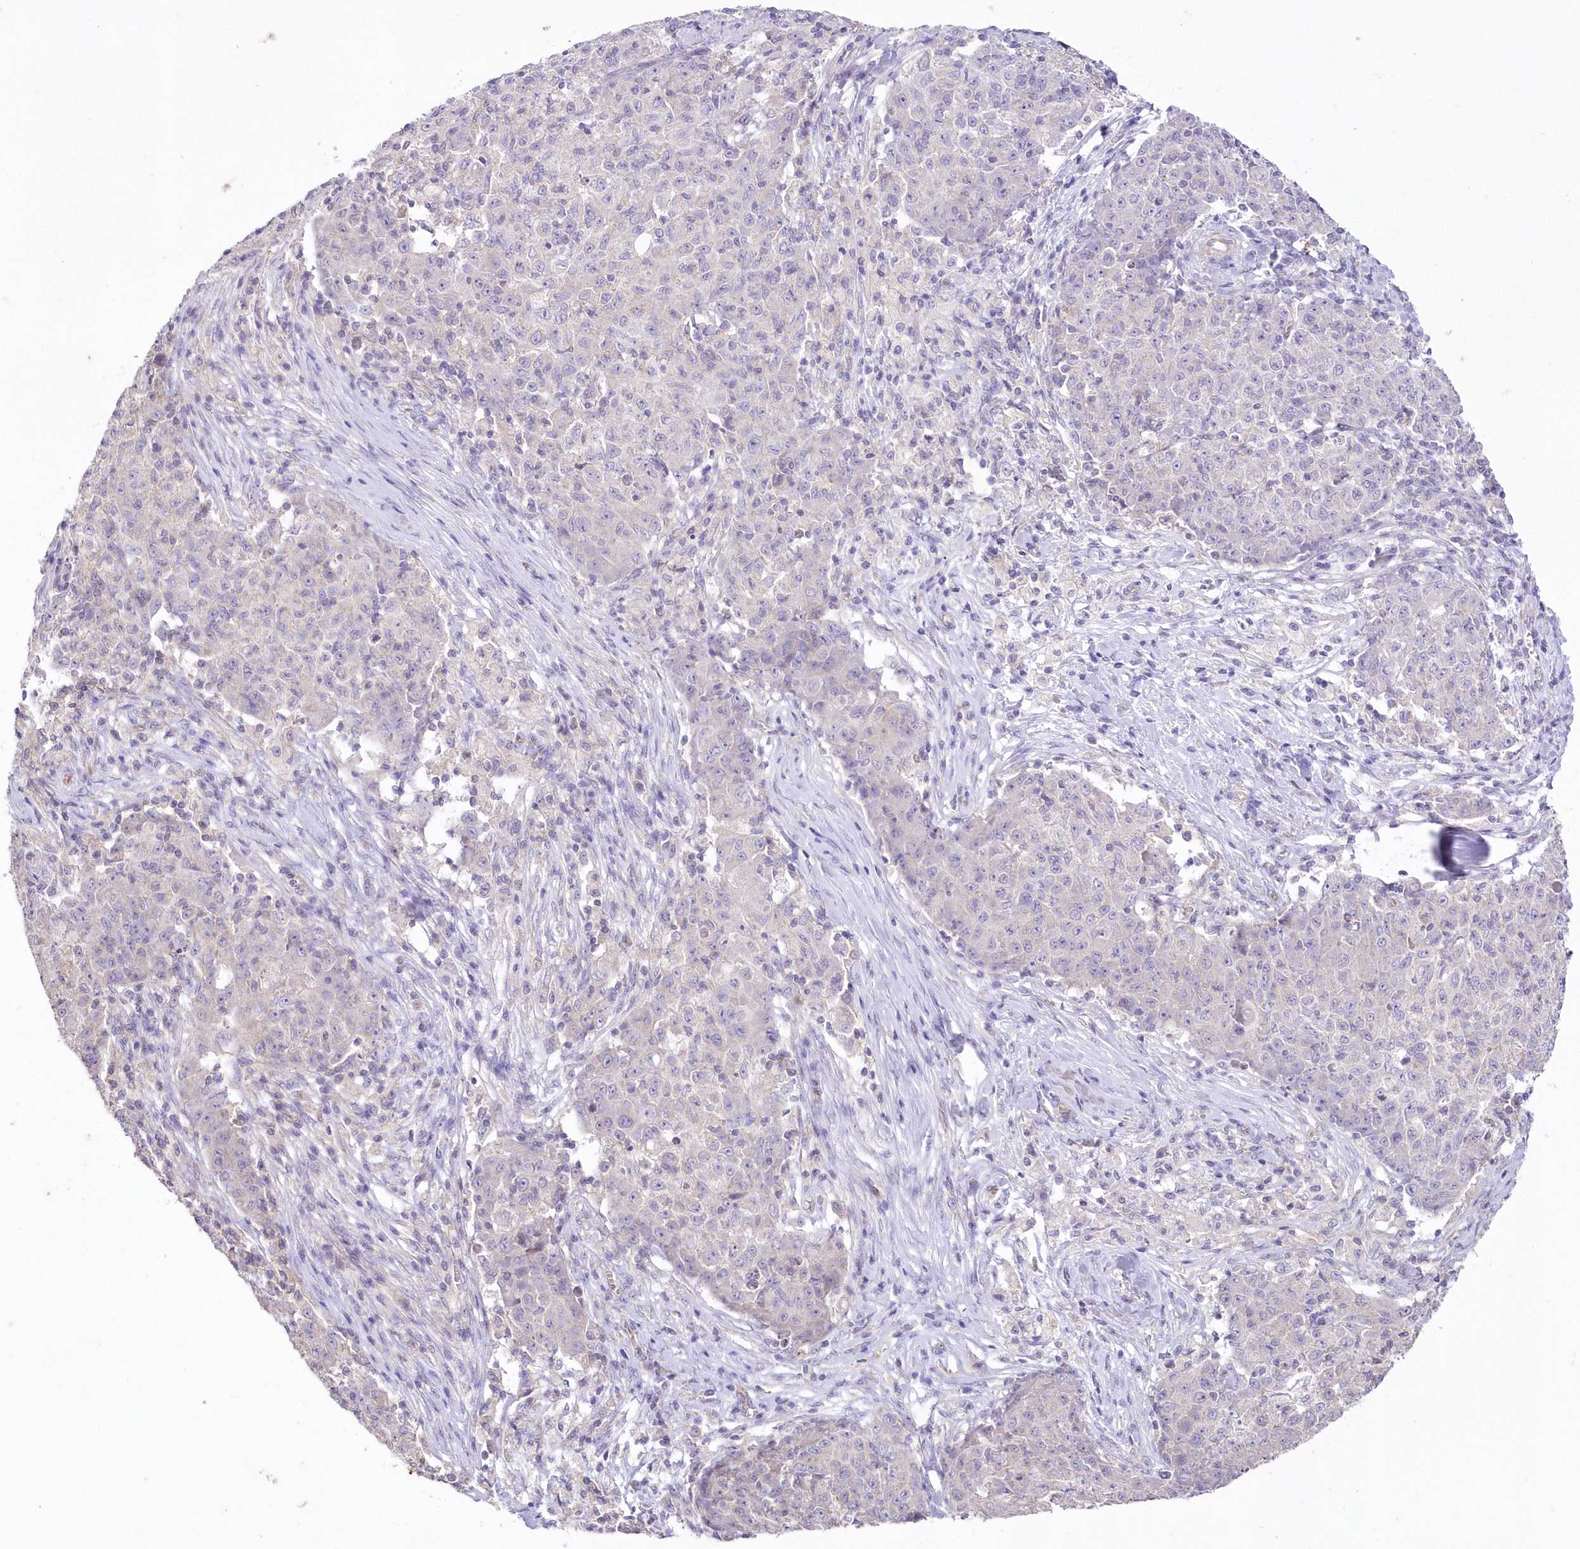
{"staining": {"intensity": "negative", "quantity": "none", "location": "none"}, "tissue": "ovarian cancer", "cell_type": "Tumor cells", "image_type": "cancer", "snomed": [{"axis": "morphology", "description": "Carcinoma, endometroid"}, {"axis": "topography", "description": "Ovary"}], "caption": "This is a image of immunohistochemistry (IHC) staining of ovarian cancer (endometroid carcinoma), which shows no positivity in tumor cells.", "gene": "ITSN2", "patient": {"sex": "female", "age": 42}}